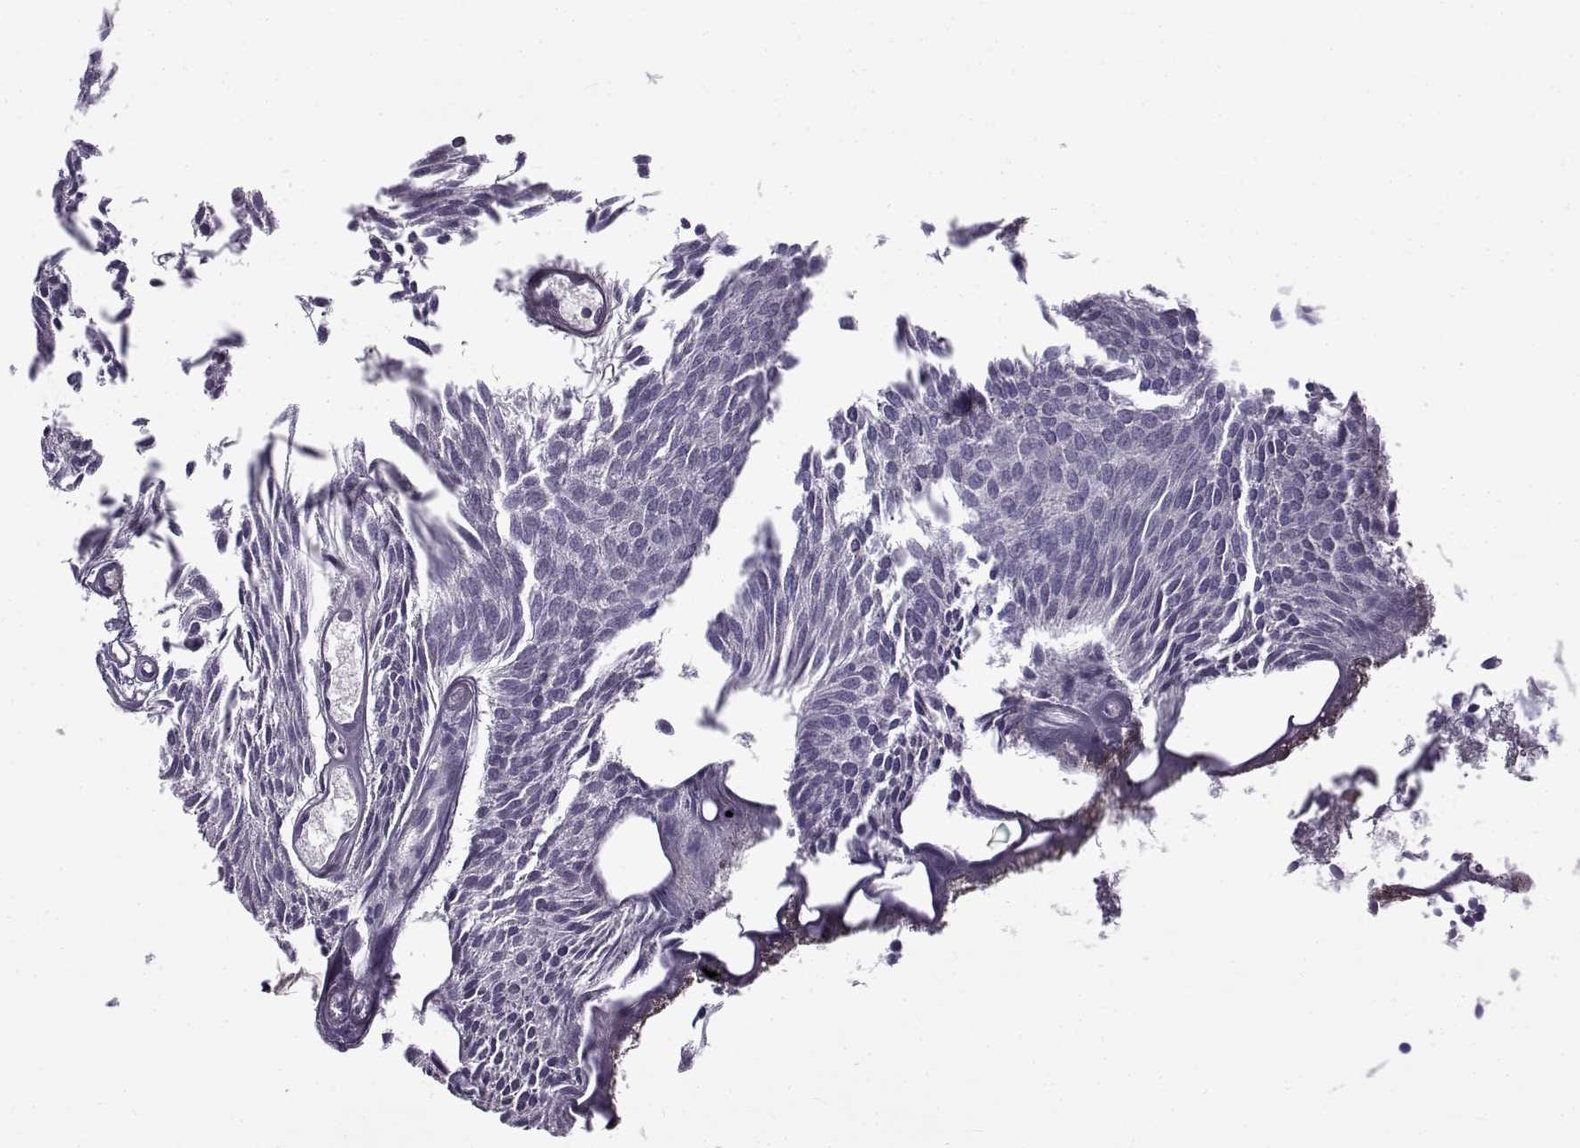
{"staining": {"intensity": "negative", "quantity": "none", "location": "none"}, "tissue": "urothelial cancer", "cell_type": "Tumor cells", "image_type": "cancer", "snomed": [{"axis": "morphology", "description": "Urothelial carcinoma, Low grade"}, {"axis": "topography", "description": "Urinary bladder"}], "caption": "The photomicrograph demonstrates no significant expression in tumor cells of urothelial carcinoma (low-grade). (DAB immunohistochemistry (IHC) with hematoxylin counter stain).", "gene": "UCP3", "patient": {"sex": "male", "age": 63}}